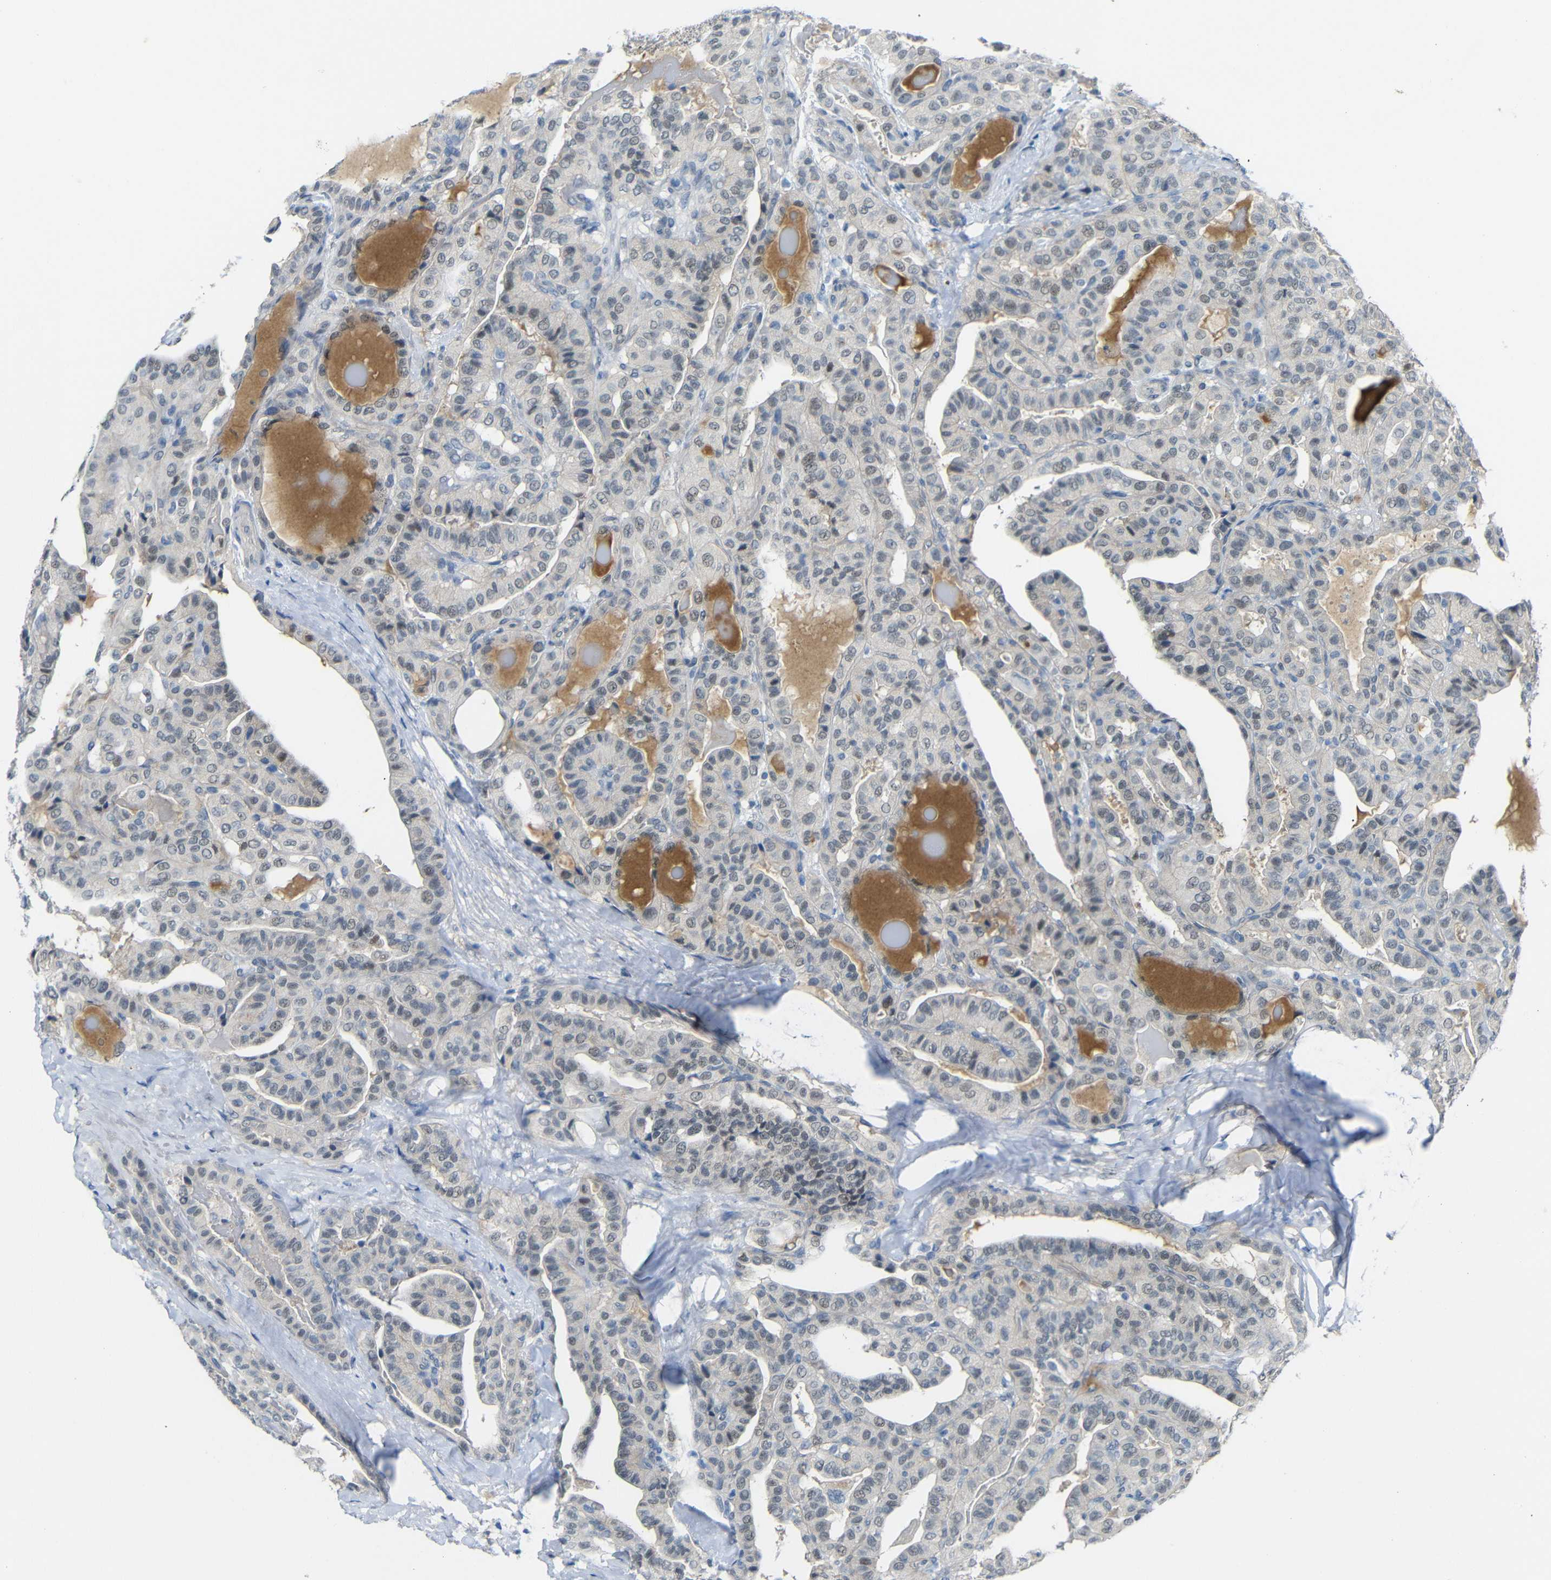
{"staining": {"intensity": "negative", "quantity": "none", "location": "none"}, "tissue": "thyroid cancer", "cell_type": "Tumor cells", "image_type": "cancer", "snomed": [{"axis": "morphology", "description": "Papillary adenocarcinoma, NOS"}, {"axis": "topography", "description": "Thyroid gland"}], "caption": "Image shows no protein positivity in tumor cells of papillary adenocarcinoma (thyroid) tissue.", "gene": "GPR158", "patient": {"sex": "male", "age": 77}}